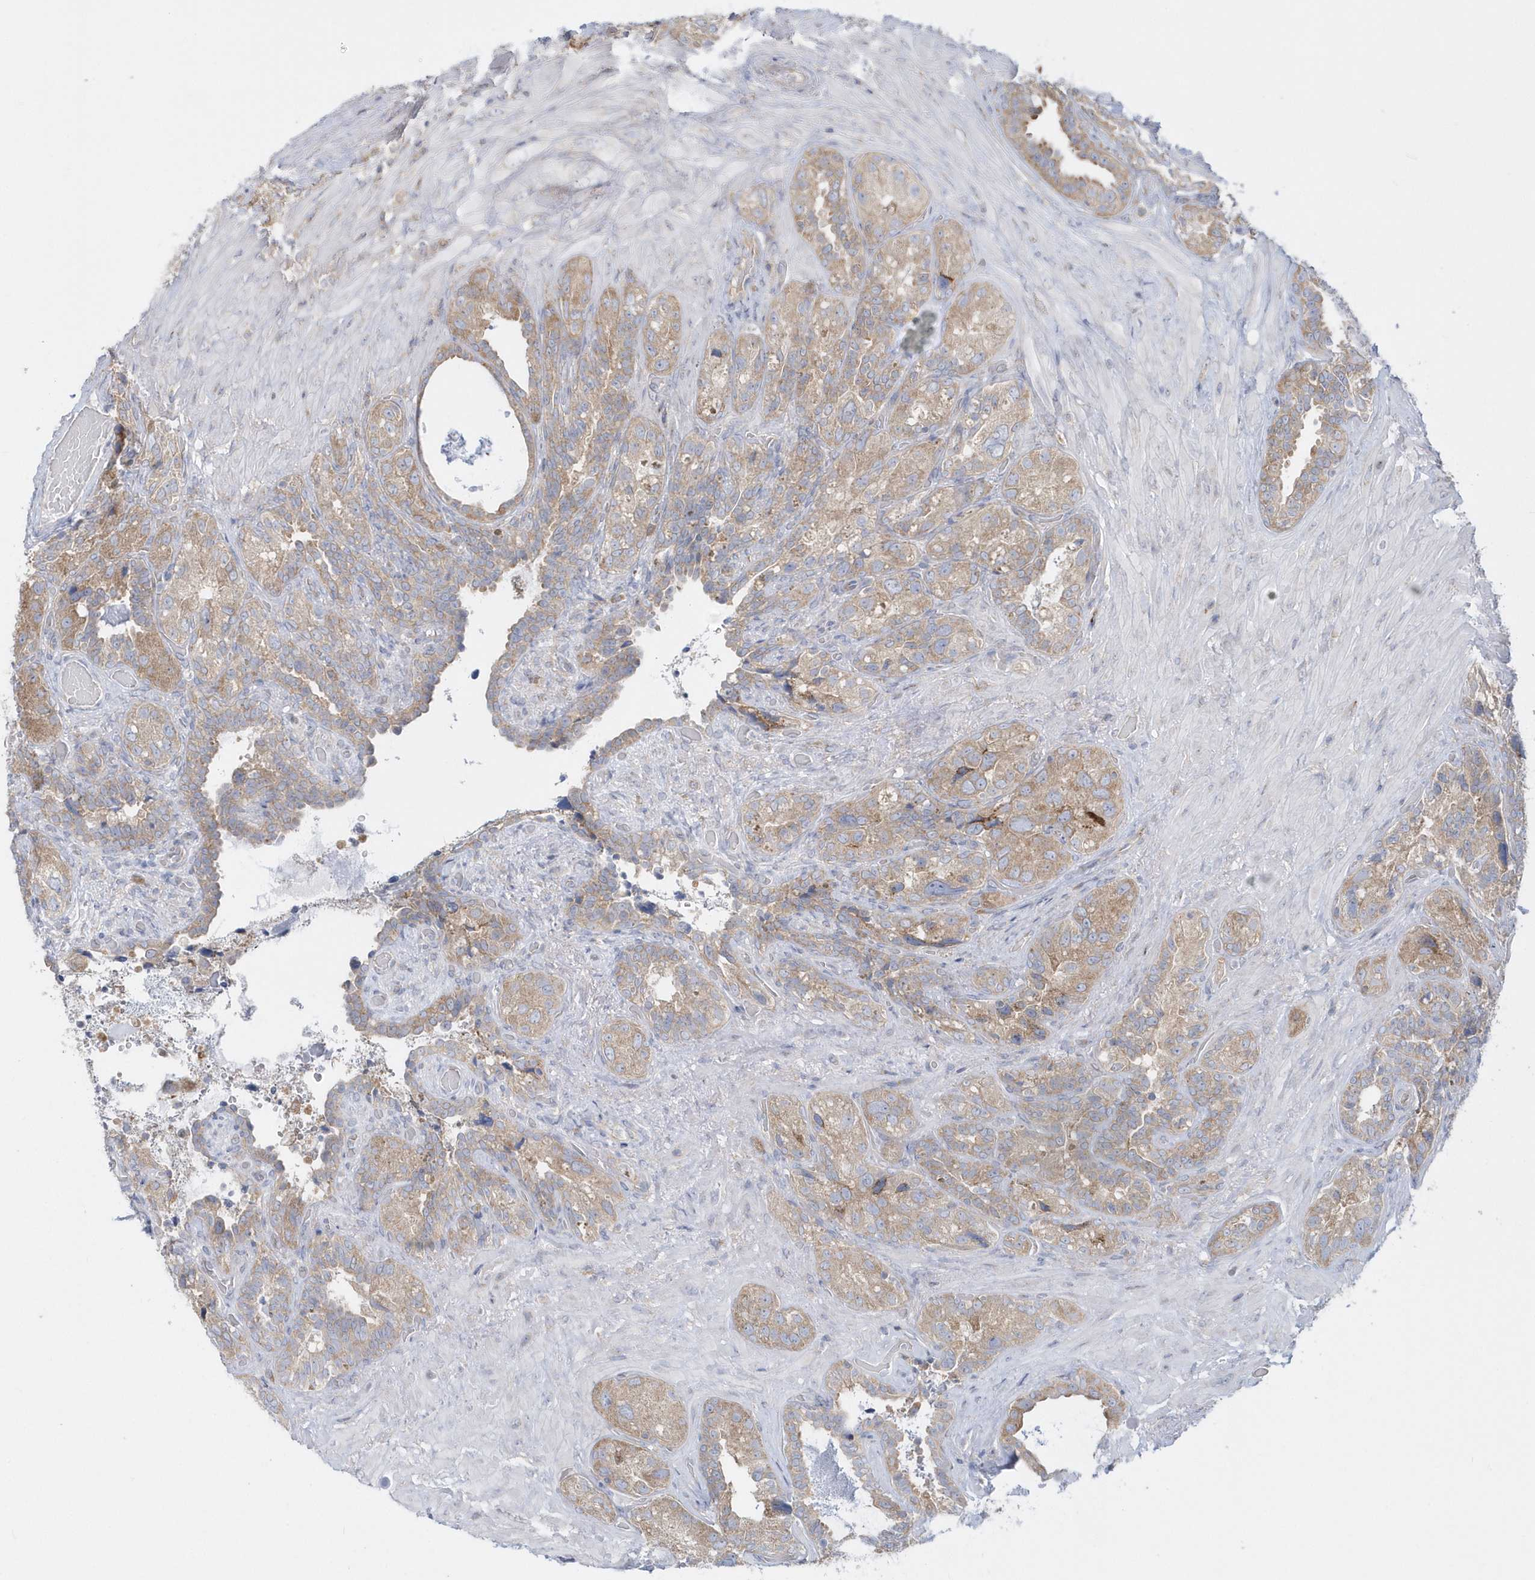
{"staining": {"intensity": "weak", "quantity": ">75%", "location": "cytoplasmic/membranous"}, "tissue": "seminal vesicle", "cell_type": "Glandular cells", "image_type": "normal", "snomed": [{"axis": "morphology", "description": "Normal tissue, NOS"}, {"axis": "topography", "description": "Seminal veicle"}, {"axis": "topography", "description": "Peripheral nerve tissue"}], "caption": "Protein expression analysis of benign human seminal vesicle reveals weak cytoplasmic/membranous expression in about >75% of glandular cells. Nuclei are stained in blue.", "gene": "EIF3C", "patient": {"sex": "male", "age": 67}}